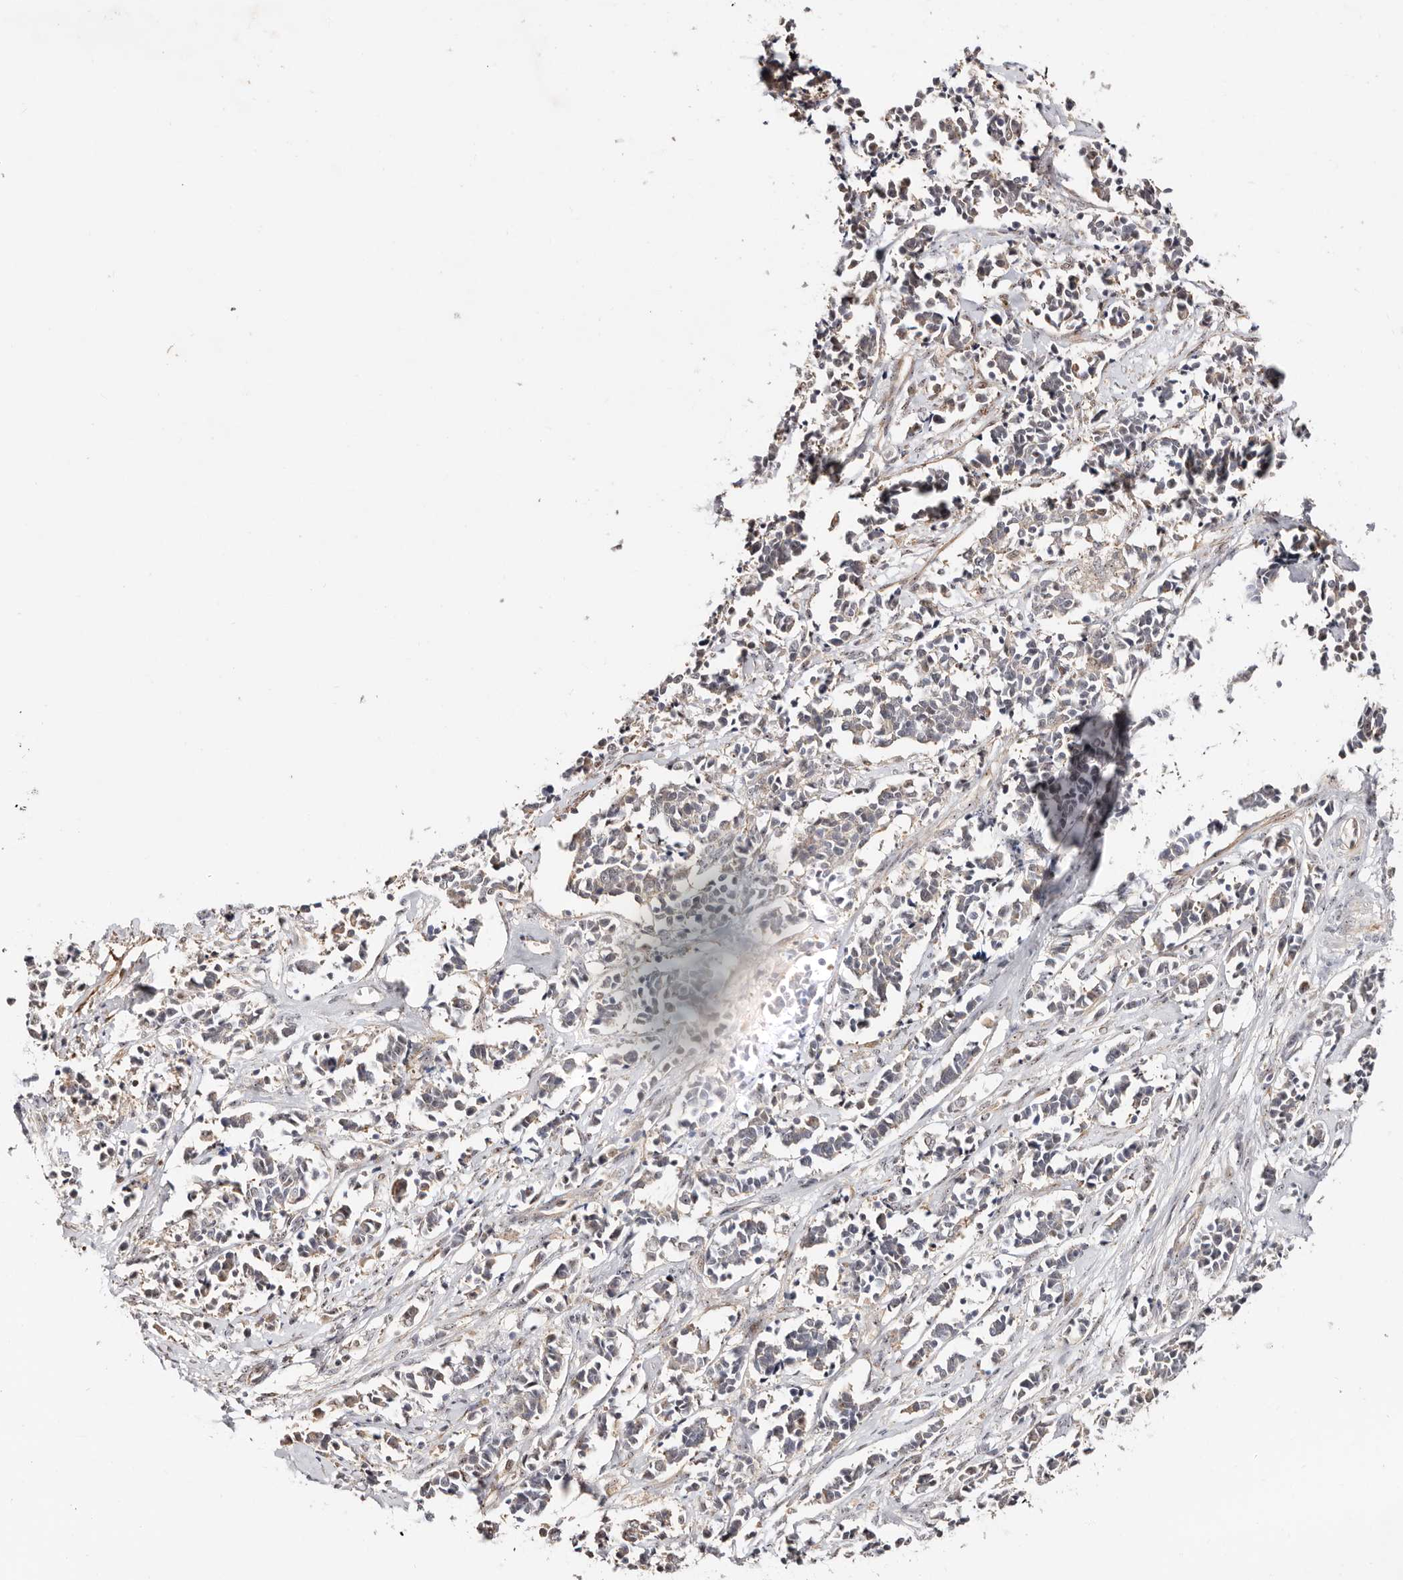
{"staining": {"intensity": "weak", "quantity": "<25%", "location": "cytoplasmic/membranous"}, "tissue": "cervical cancer", "cell_type": "Tumor cells", "image_type": "cancer", "snomed": [{"axis": "morphology", "description": "Normal tissue, NOS"}, {"axis": "morphology", "description": "Squamous cell carcinoma, NOS"}, {"axis": "topography", "description": "Cervix"}], "caption": "Protein analysis of squamous cell carcinoma (cervical) demonstrates no significant staining in tumor cells.", "gene": "ODF2L", "patient": {"sex": "female", "age": 35}}